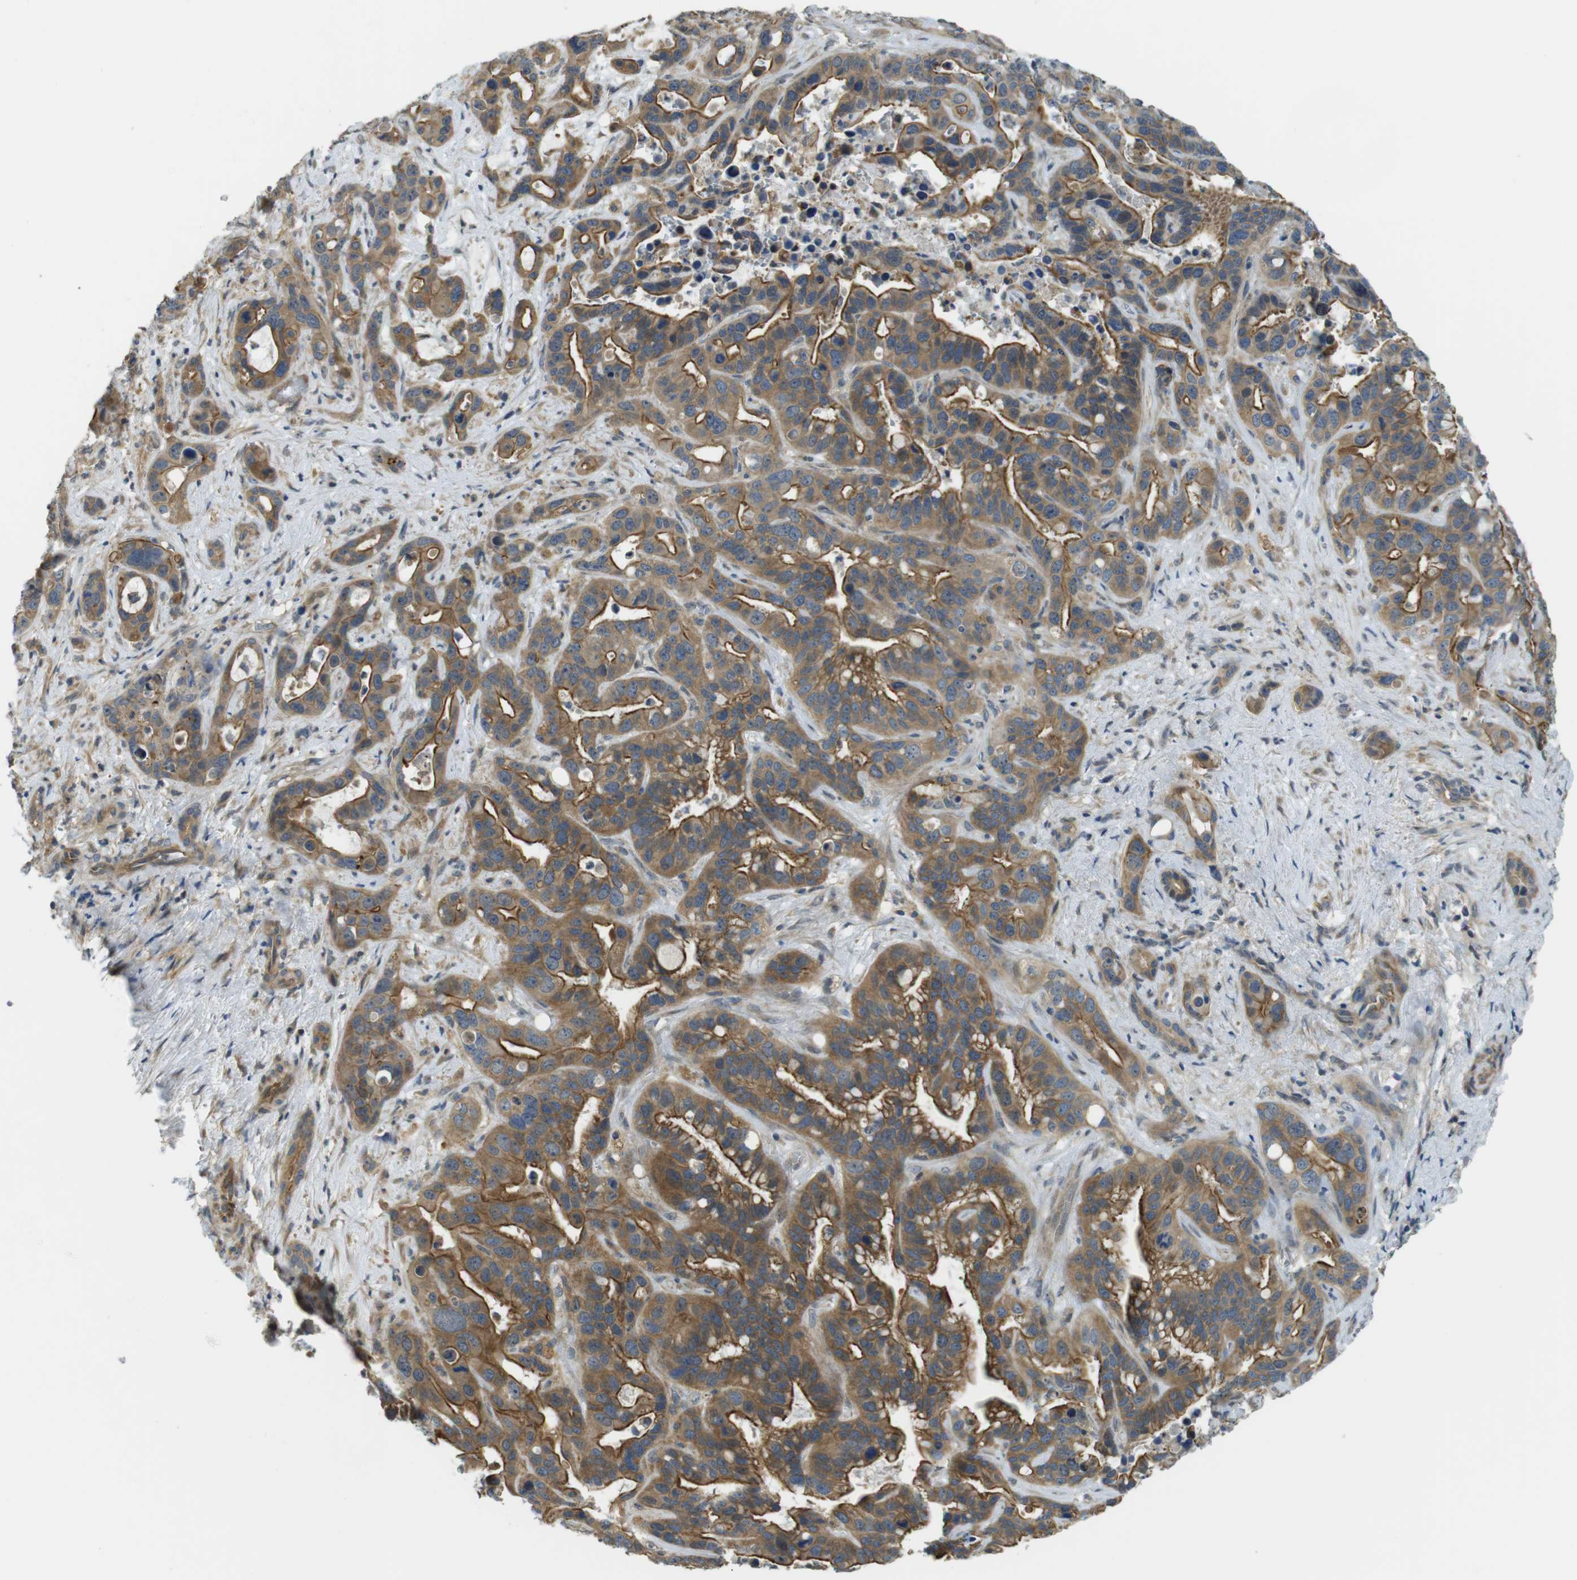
{"staining": {"intensity": "moderate", "quantity": ">75%", "location": "cytoplasmic/membranous"}, "tissue": "liver cancer", "cell_type": "Tumor cells", "image_type": "cancer", "snomed": [{"axis": "morphology", "description": "Cholangiocarcinoma"}, {"axis": "topography", "description": "Liver"}], "caption": "A high-resolution histopathology image shows immunohistochemistry staining of liver cholangiocarcinoma, which displays moderate cytoplasmic/membranous expression in approximately >75% of tumor cells.", "gene": "ABHD15", "patient": {"sex": "female", "age": 65}}